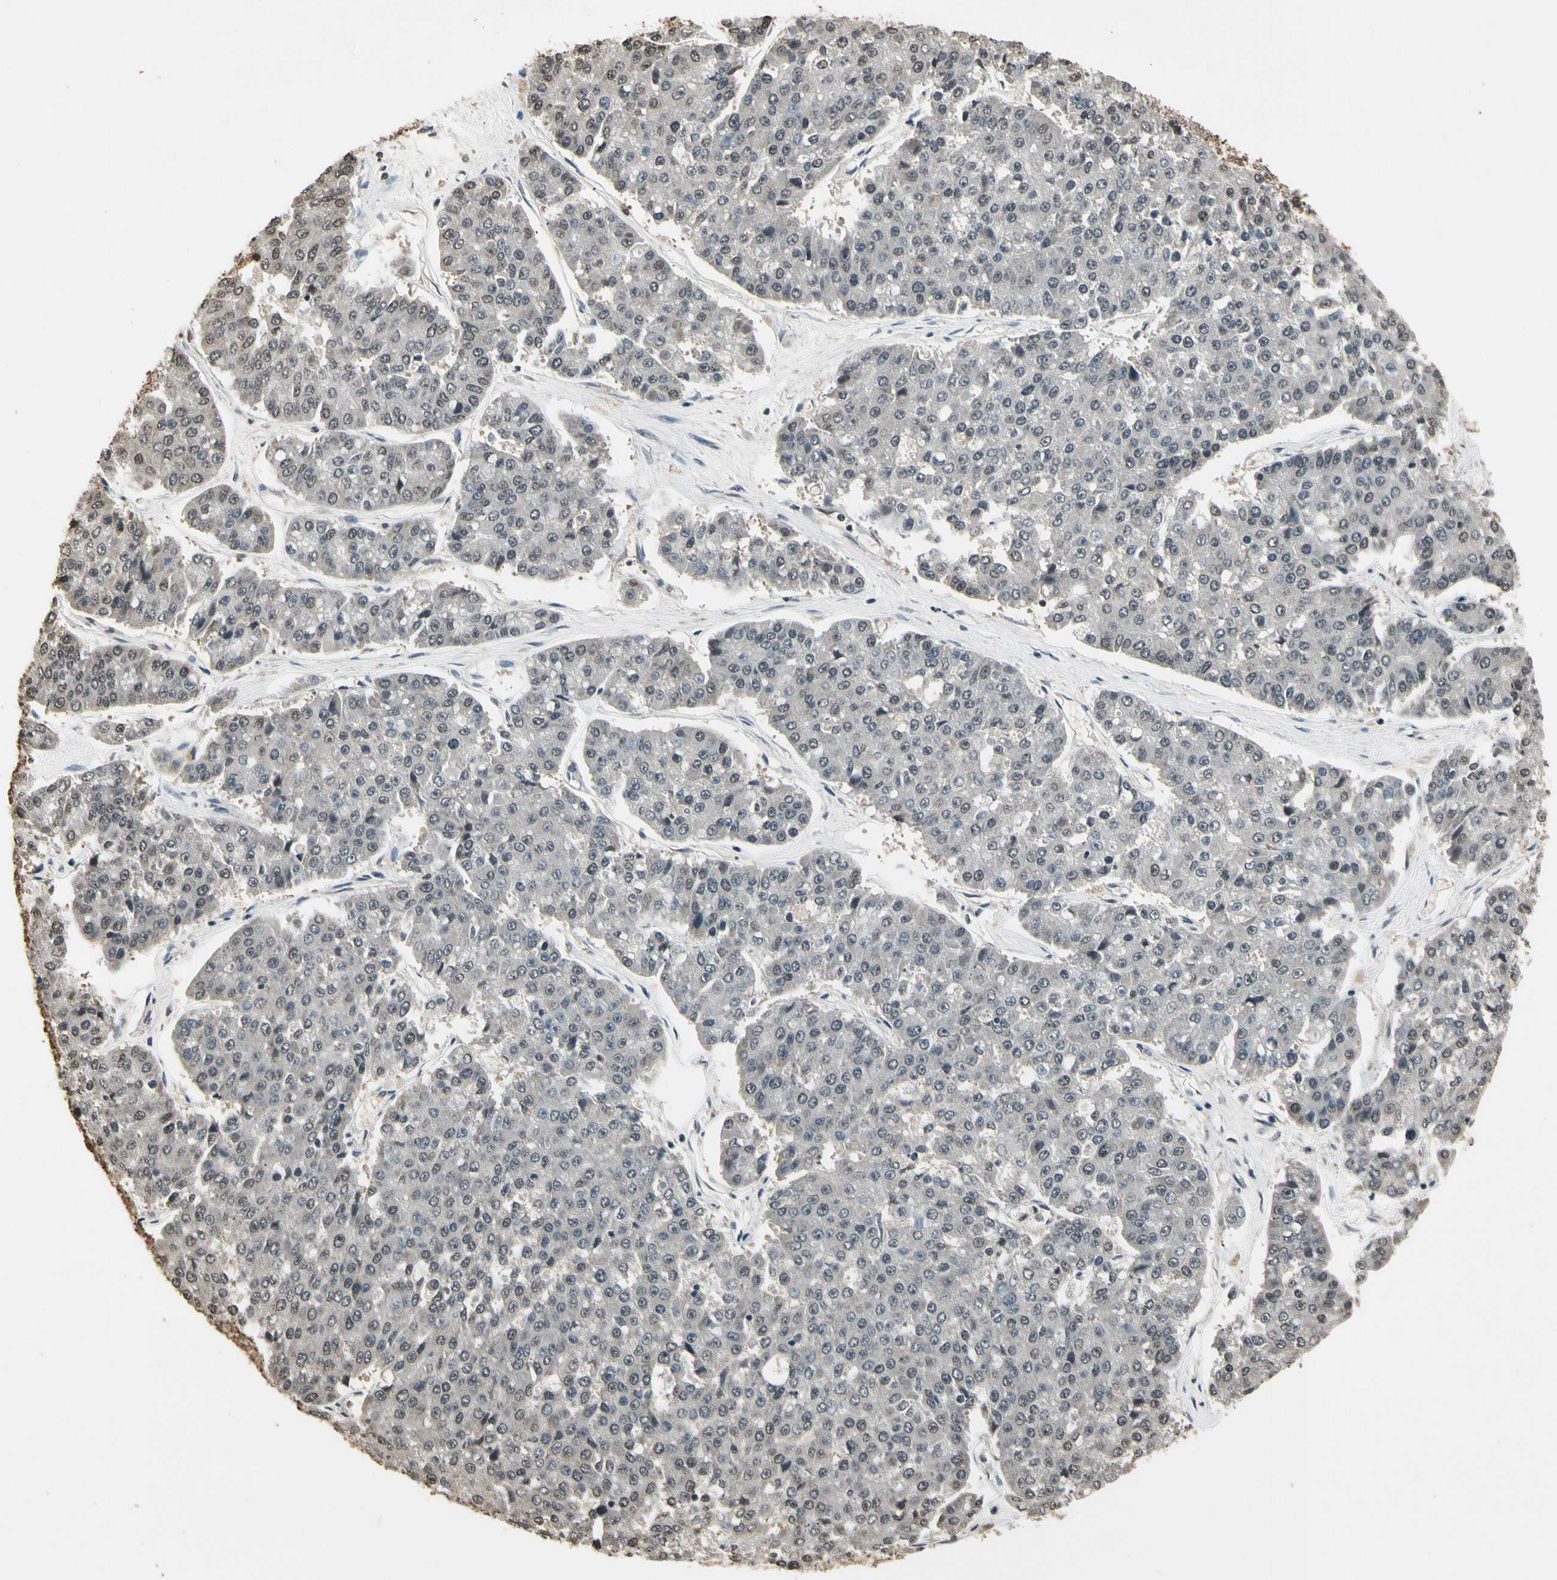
{"staining": {"intensity": "weak", "quantity": ">75%", "location": "cytoplasmic/membranous"}, "tissue": "pancreatic cancer", "cell_type": "Tumor cells", "image_type": "cancer", "snomed": [{"axis": "morphology", "description": "Adenocarcinoma, NOS"}, {"axis": "topography", "description": "Pancreas"}], "caption": "Adenocarcinoma (pancreatic) was stained to show a protein in brown. There is low levels of weak cytoplasmic/membranous expression in about >75% of tumor cells.", "gene": "GCLC", "patient": {"sex": "male", "age": 50}}